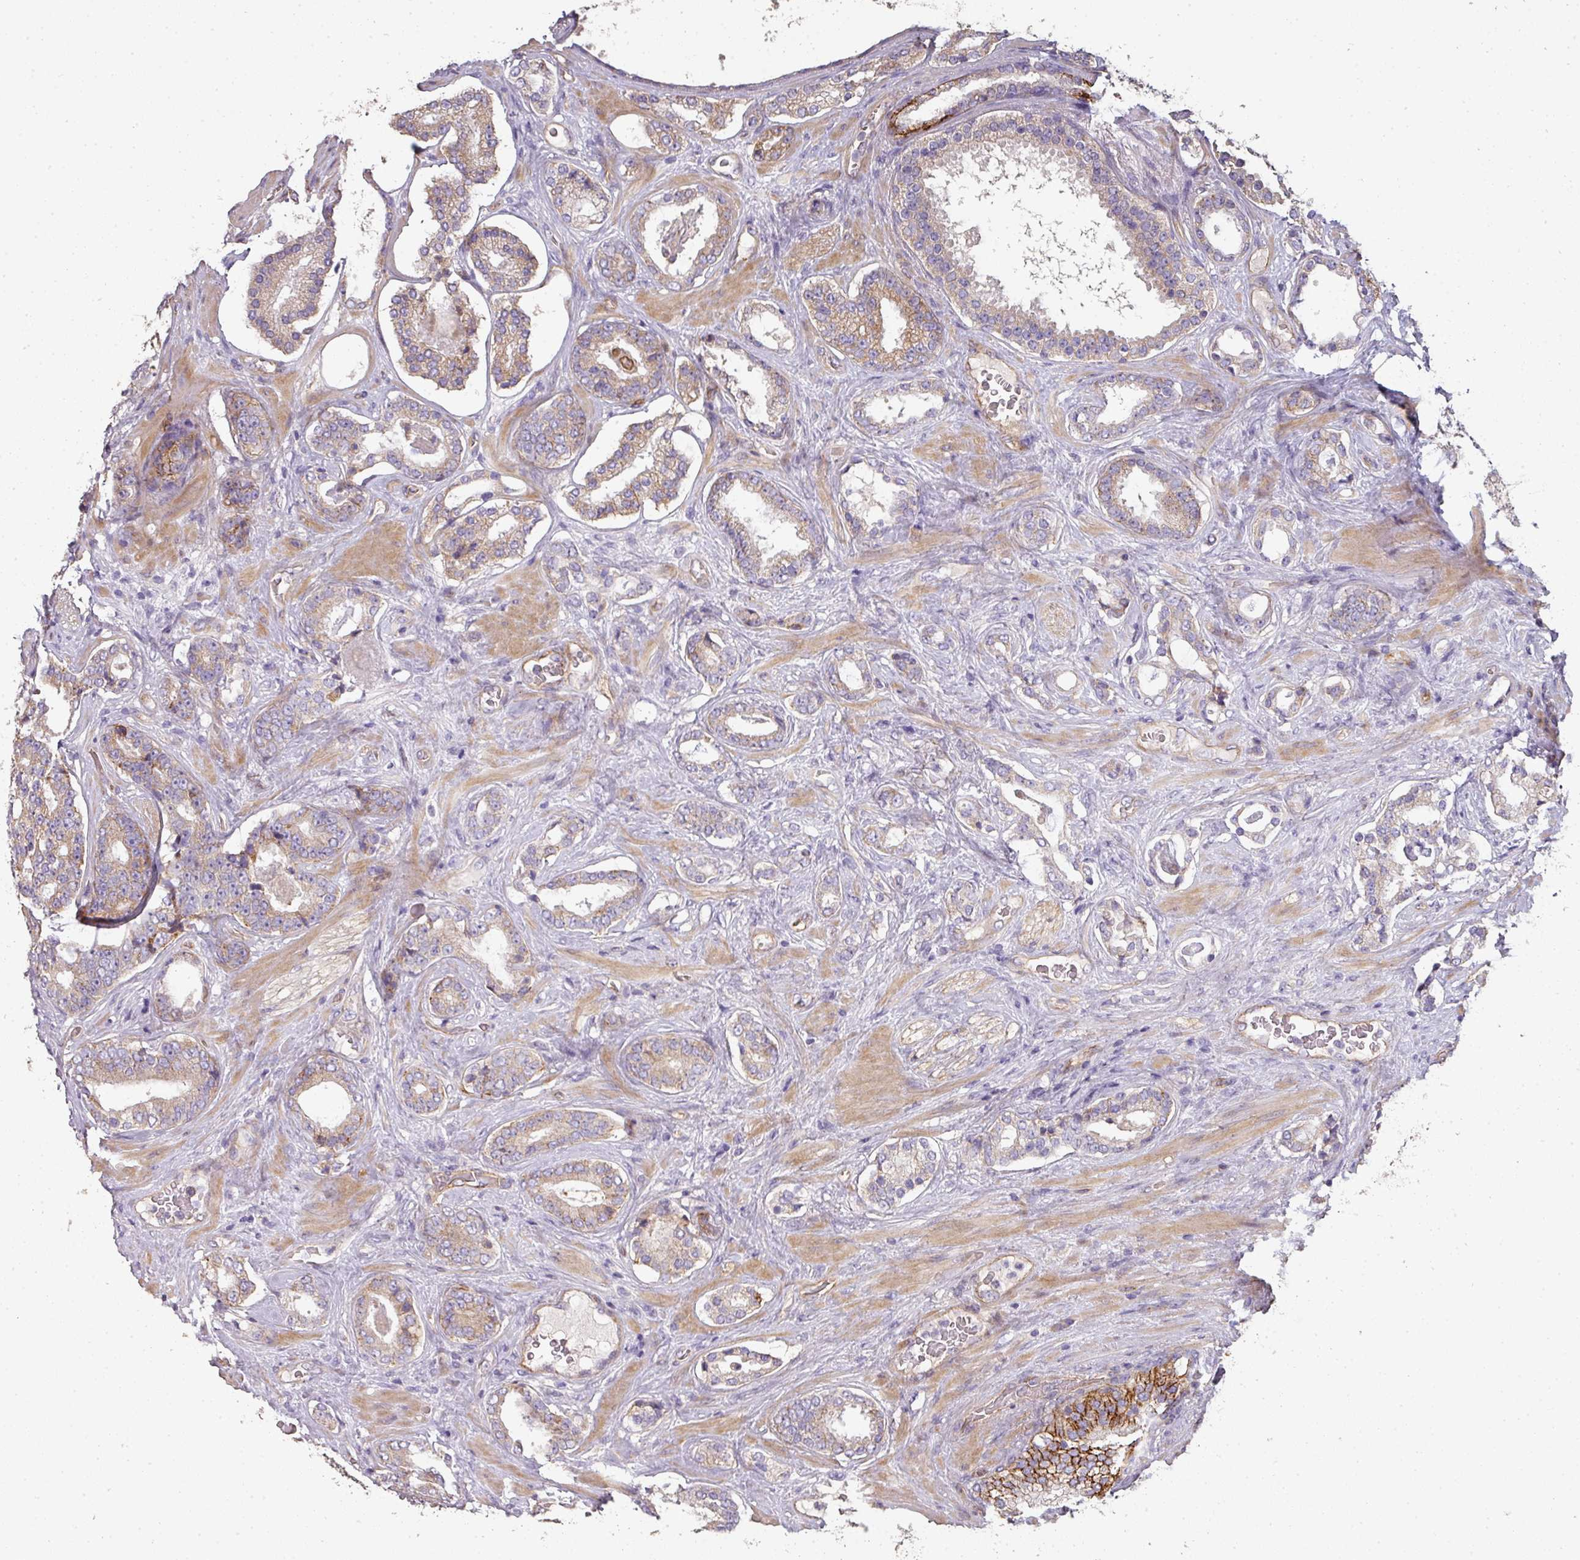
{"staining": {"intensity": "weak", "quantity": "25%-75%", "location": "cytoplasmic/membranous"}, "tissue": "prostate cancer", "cell_type": "Tumor cells", "image_type": "cancer", "snomed": [{"axis": "morphology", "description": "Adenocarcinoma, High grade"}, {"axis": "topography", "description": "Prostate"}], "caption": "IHC (DAB) staining of prostate cancer (high-grade adenocarcinoma) demonstrates weak cytoplasmic/membranous protein positivity in about 25%-75% of tumor cells.", "gene": "PCDH1", "patient": {"sex": "male", "age": 60}}